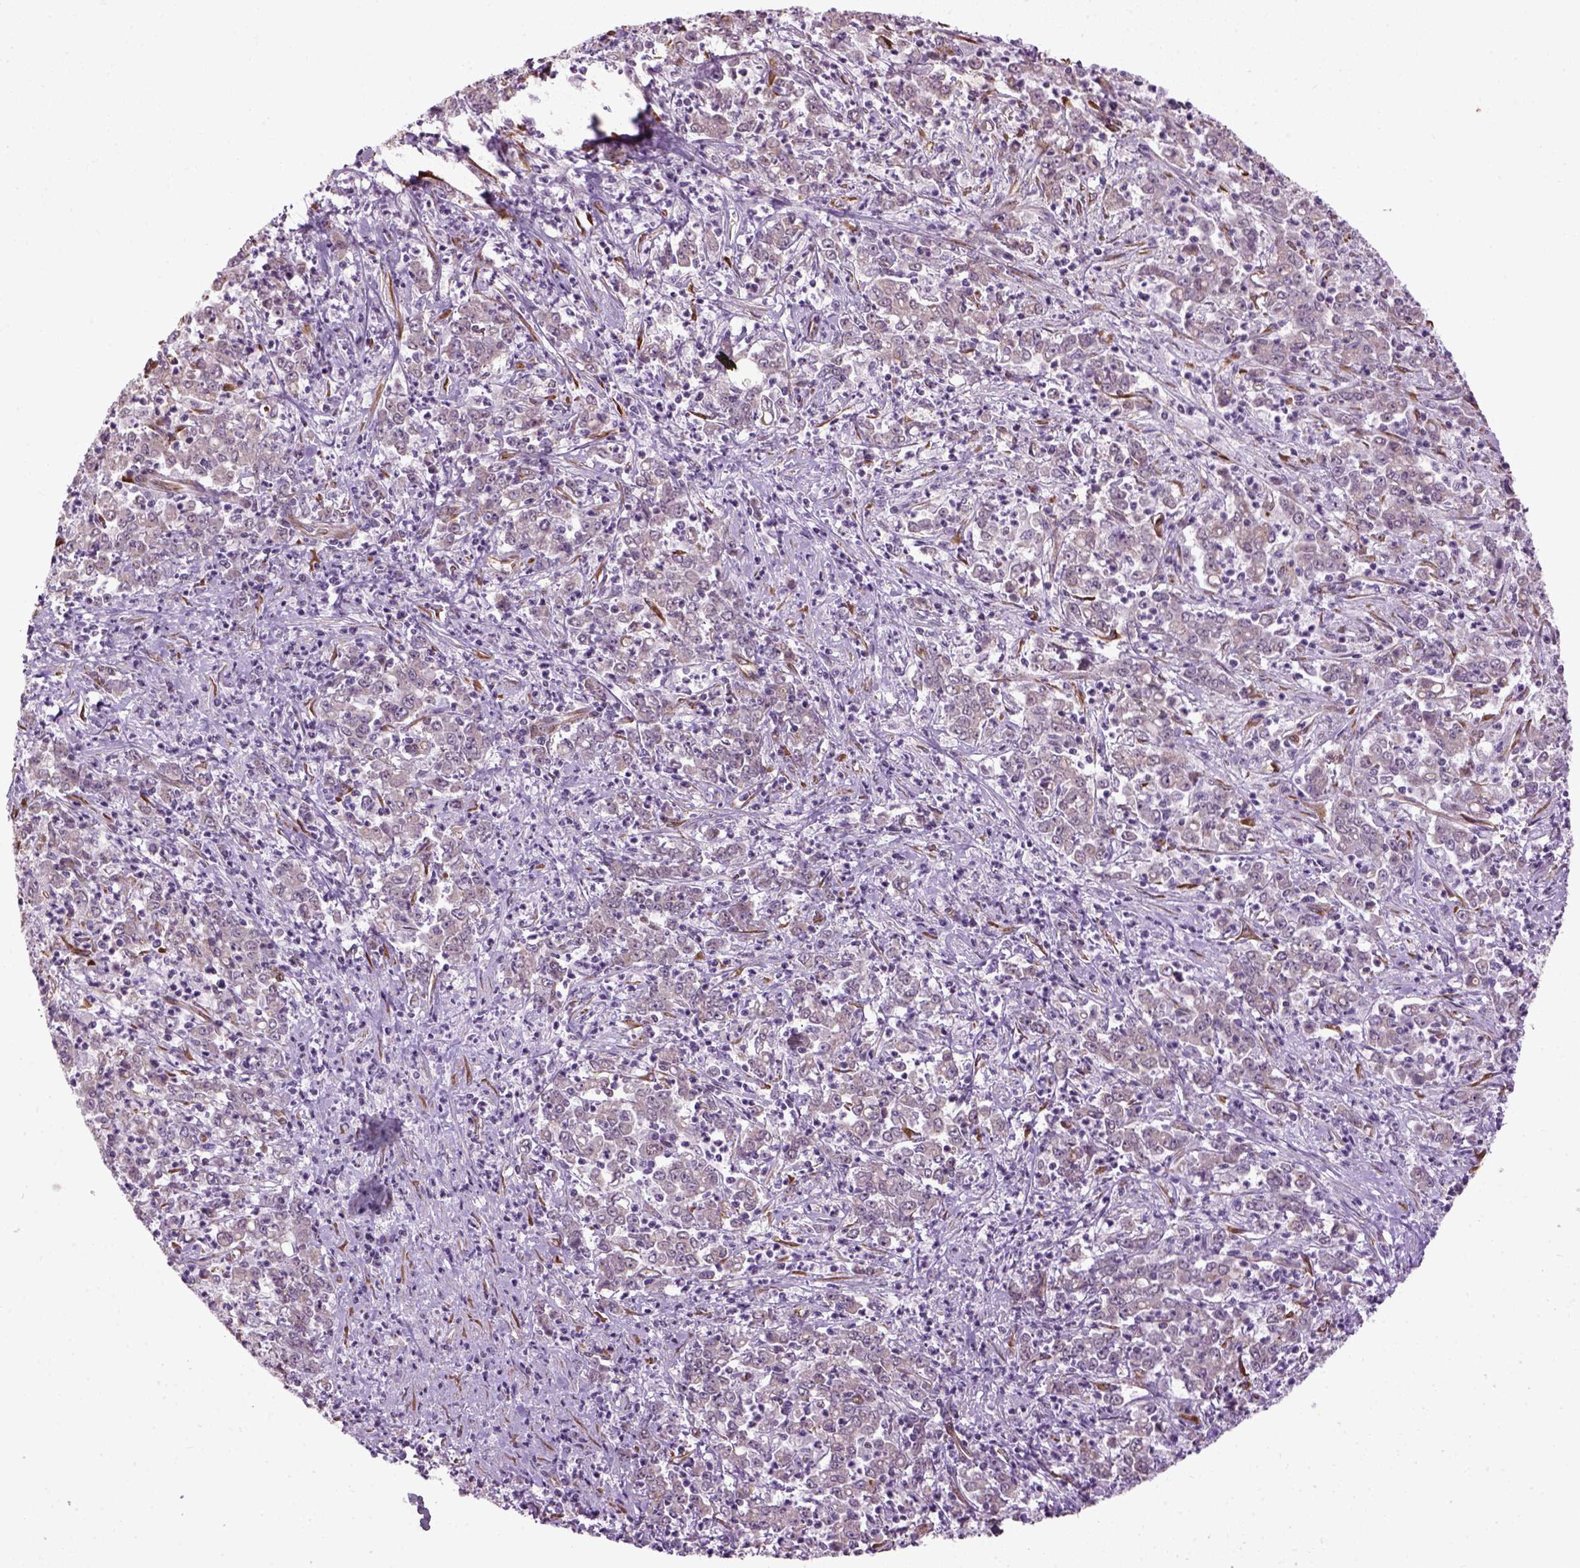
{"staining": {"intensity": "negative", "quantity": "none", "location": "none"}, "tissue": "stomach cancer", "cell_type": "Tumor cells", "image_type": "cancer", "snomed": [{"axis": "morphology", "description": "Adenocarcinoma, NOS"}, {"axis": "topography", "description": "Stomach, lower"}], "caption": "The image exhibits no significant positivity in tumor cells of adenocarcinoma (stomach). (Immunohistochemistry, brightfield microscopy, high magnification).", "gene": "XK", "patient": {"sex": "female", "age": 71}}